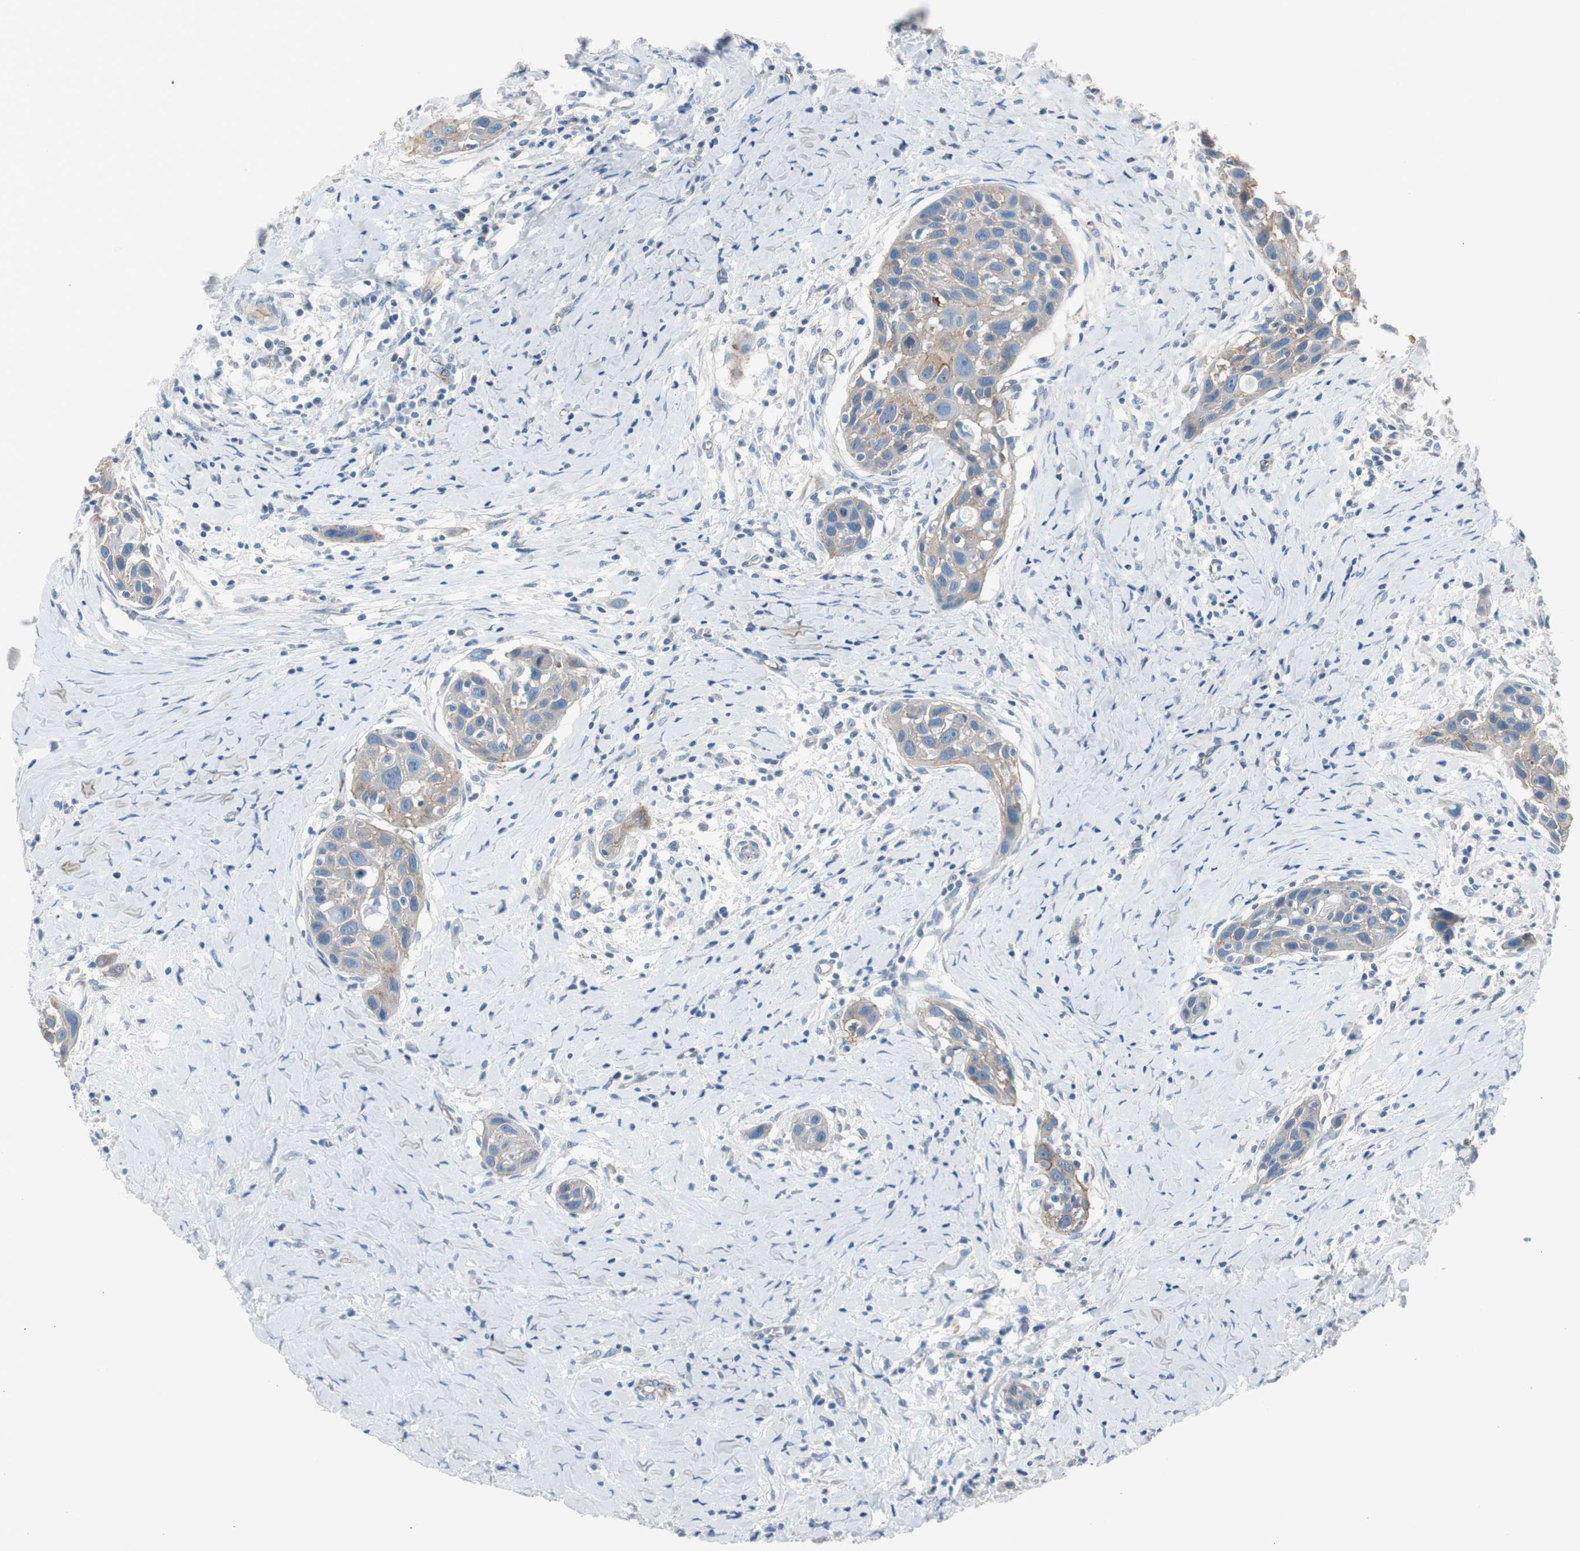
{"staining": {"intensity": "weak", "quantity": ">75%", "location": "cytoplasmic/membranous"}, "tissue": "head and neck cancer", "cell_type": "Tumor cells", "image_type": "cancer", "snomed": [{"axis": "morphology", "description": "Squamous cell carcinoma, NOS"}, {"axis": "topography", "description": "Oral tissue"}, {"axis": "topography", "description": "Head-Neck"}], "caption": "An immunohistochemistry histopathology image of tumor tissue is shown. Protein staining in brown labels weak cytoplasmic/membranous positivity in head and neck squamous cell carcinoma within tumor cells. The protein of interest is shown in brown color, while the nuclei are stained blue.", "gene": "STXBP4", "patient": {"sex": "female", "age": 50}}